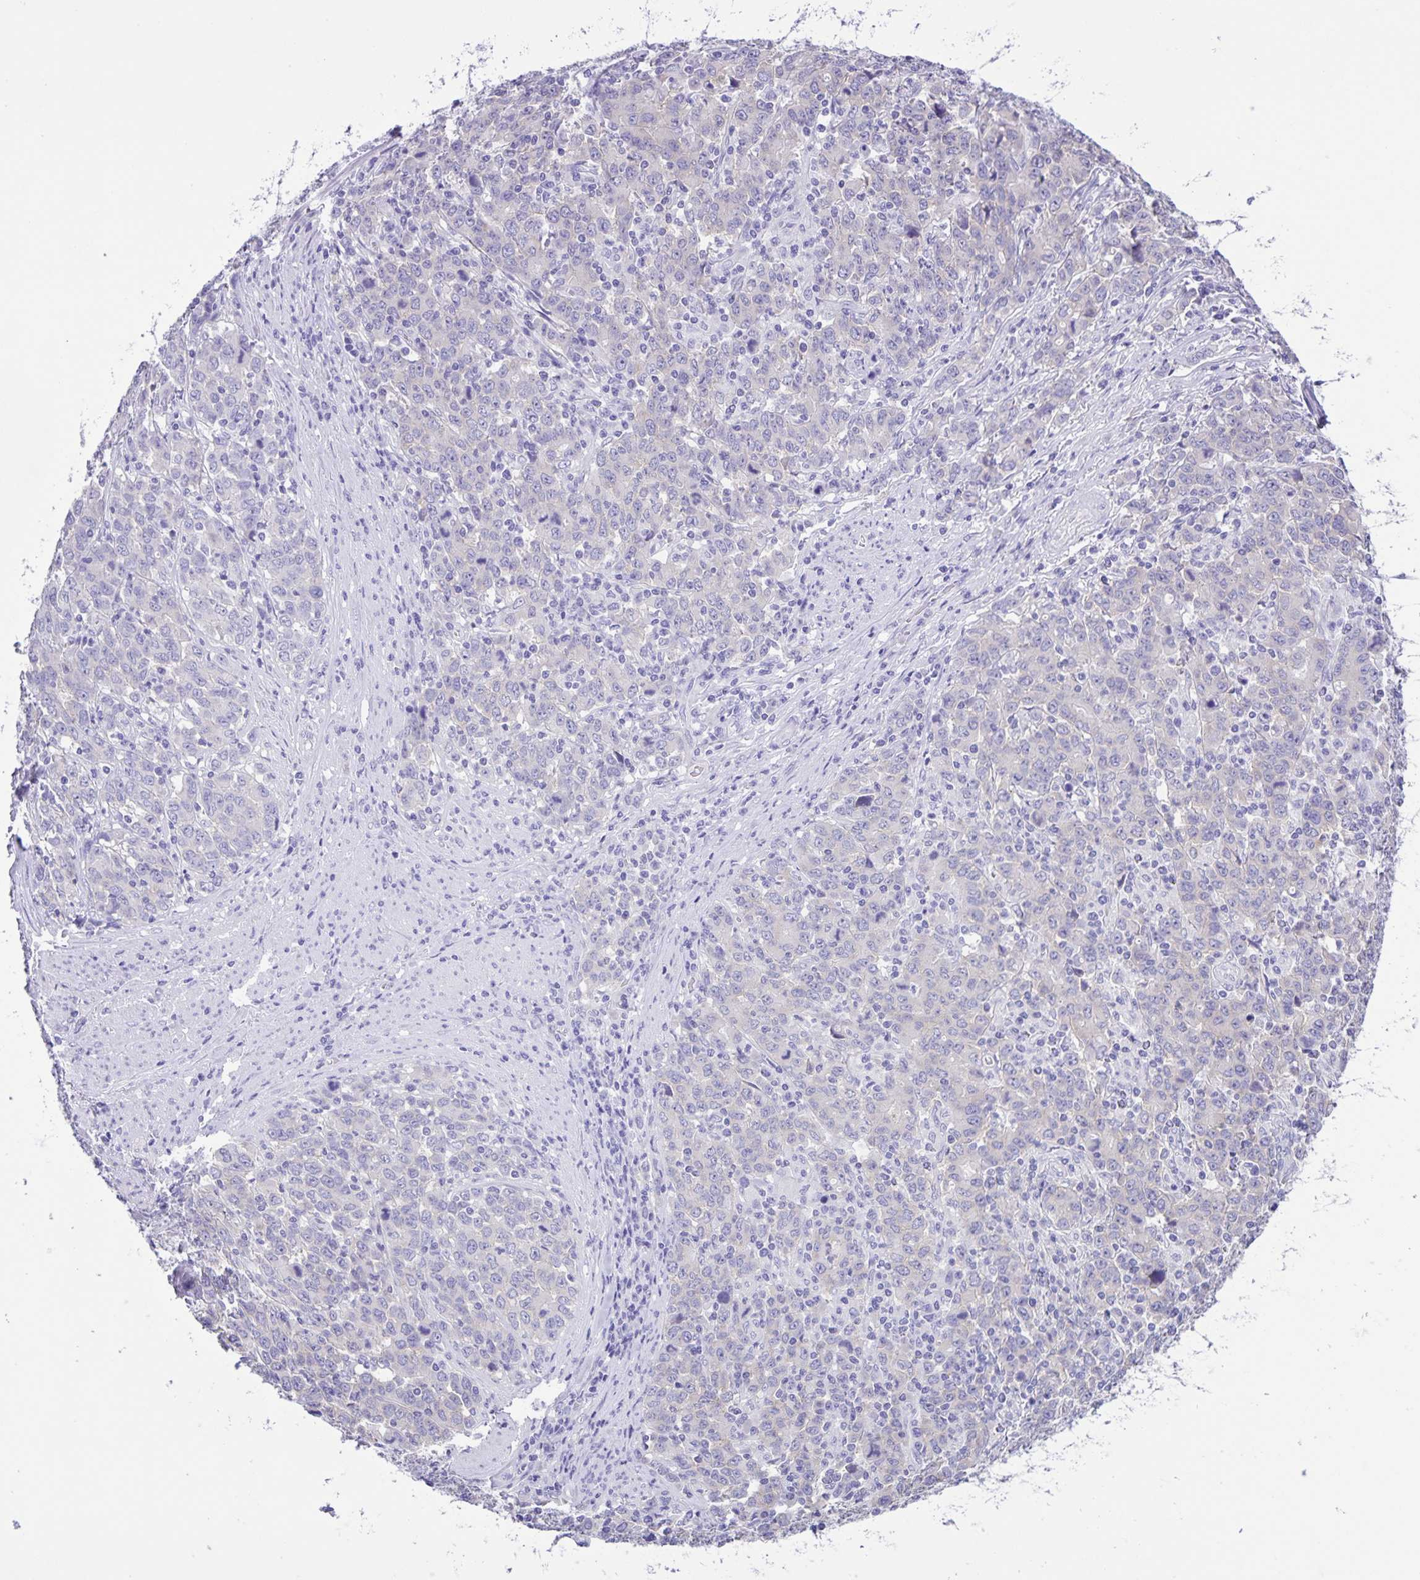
{"staining": {"intensity": "negative", "quantity": "none", "location": "none"}, "tissue": "stomach cancer", "cell_type": "Tumor cells", "image_type": "cancer", "snomed": [{"axis": "morphology", "description": "Adenocarcinoma, NOS"}, {"axis": "topography", "description": "Stomach, upper"}], "caption": "IHC image of neoplastic tissue: adenocarcinoma (stomach) stained with DAB (3,3'-diaminobenzidine) reveals no significant protein staining in tumor cells.", "gene": "CAPSL", "patient": {"sex": "male", "age": 69}}